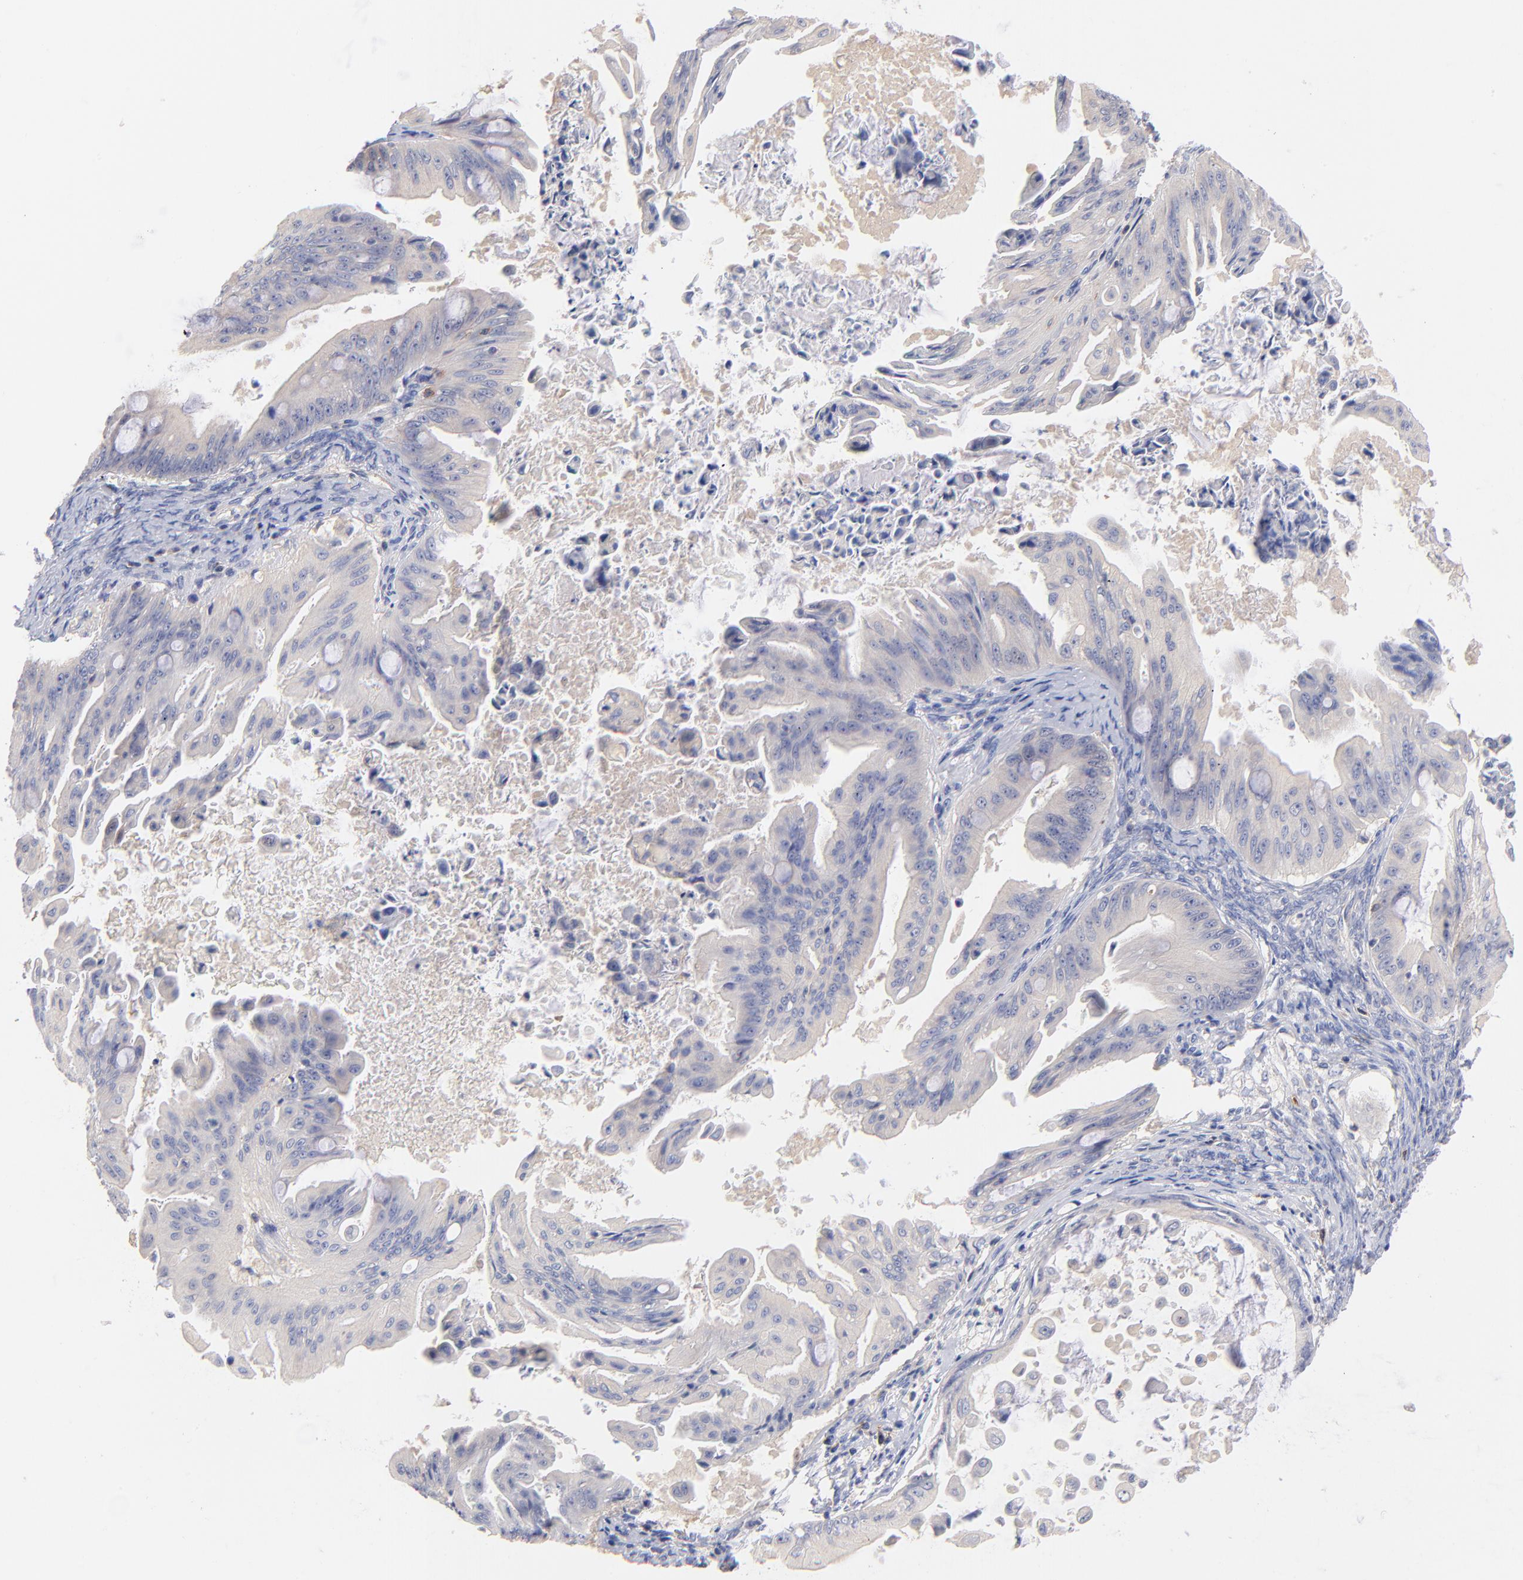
{"staining": {"intensity": "weak", "quantity": "25%-75%", "location": "cytoplasmic/membranous"}, "tissue": "ovarian cancer", "cell_type": "Tumor cells", "image_type": "cancer", "snomed": [{"axis": "morphology", "description": "Cystadenocarcinoma, mucinous, NOS"}, {"axis": "topography", "description": "Ovary"}], "caption": "An image showing weak cytoplasmic/membranous expression in approximately 25%-75% of tumor cells in ovarian cancer (mucinous cystadenocarcinoma), as visualized by brown immunohistochemical staining.", "gene": "KREMEN2", "patient": {"sex": "female", "age": 37}}